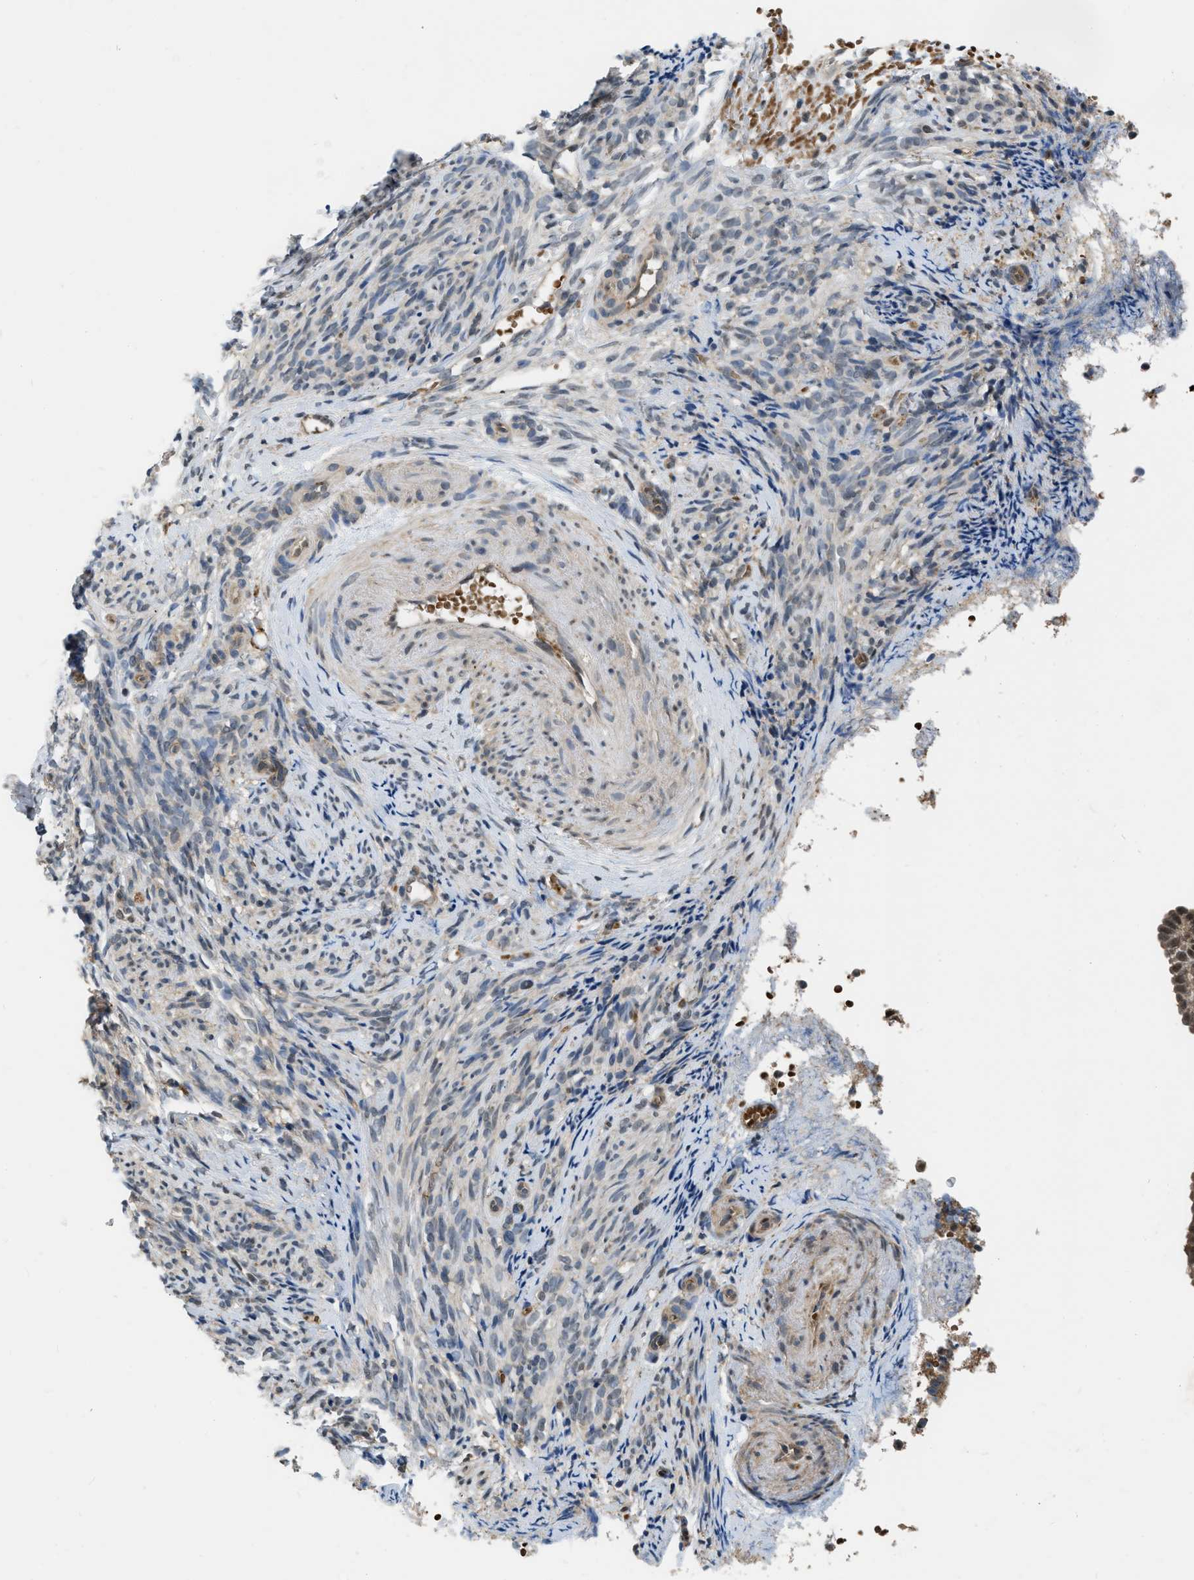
{"staining": {"intensity": "weak", "quantity": ">75%", "location": "cytoplasmic/membranous"}, "tissue": "endometrial cancer", "cell_type": "Tumor cells", "image_type": "cancer", "snomed": [{"axis": "morphology", "description": "Adenocarcinoma, NOS"}, {"axis": "topography", "description": "Endometrium"}], "caption": "Brown immunohistochemical staining in endometrial cancer (adenocarcinoma) demonstrates weak cytoplasmic/membranous staining in about >75% of tumor cells.", "gene": "BCL7C", "patient": {"sex": "female", "age": 58}}